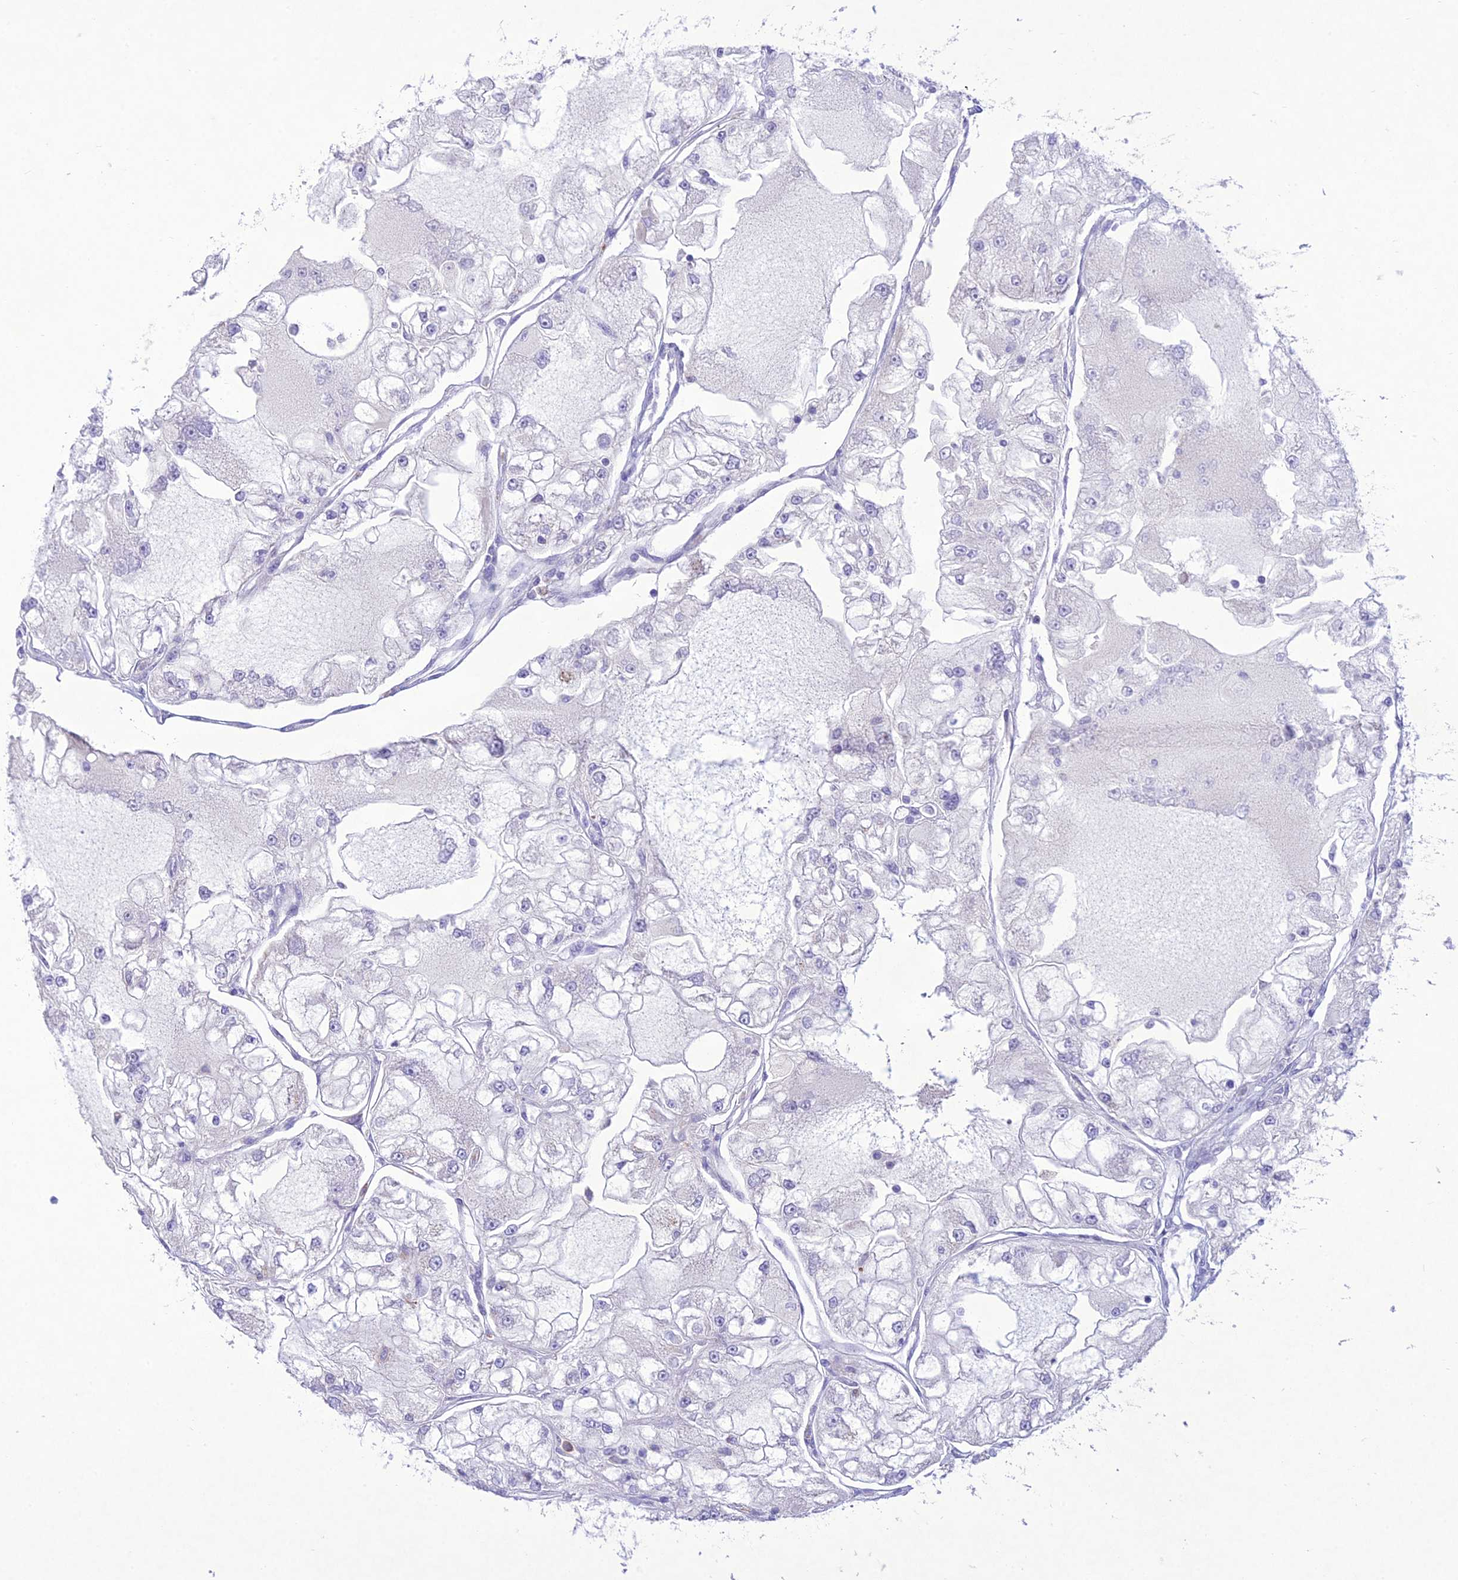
{"staining": {"intensity": "negative", "quantity": "none", "location": "none"}, "tissue": "renal cancer", "cell_type": "Tumor cells", "image_type": "cancer", "snomed": [{"axis": "morphology", "description": "Adenocarcinoma, NOS"}, {"axis": "topography", "description": "Kidney"}], "caption": "IHC histopathology image of neoplastic tissue: human renal cancer (adenocarcinoma) stained with DAB (3,3'-diaminobenzidine) reveals no significant protein expression in tumor cells.", "gene": "SLC13A5", "patient": {"sex": "female", "age": 72}}